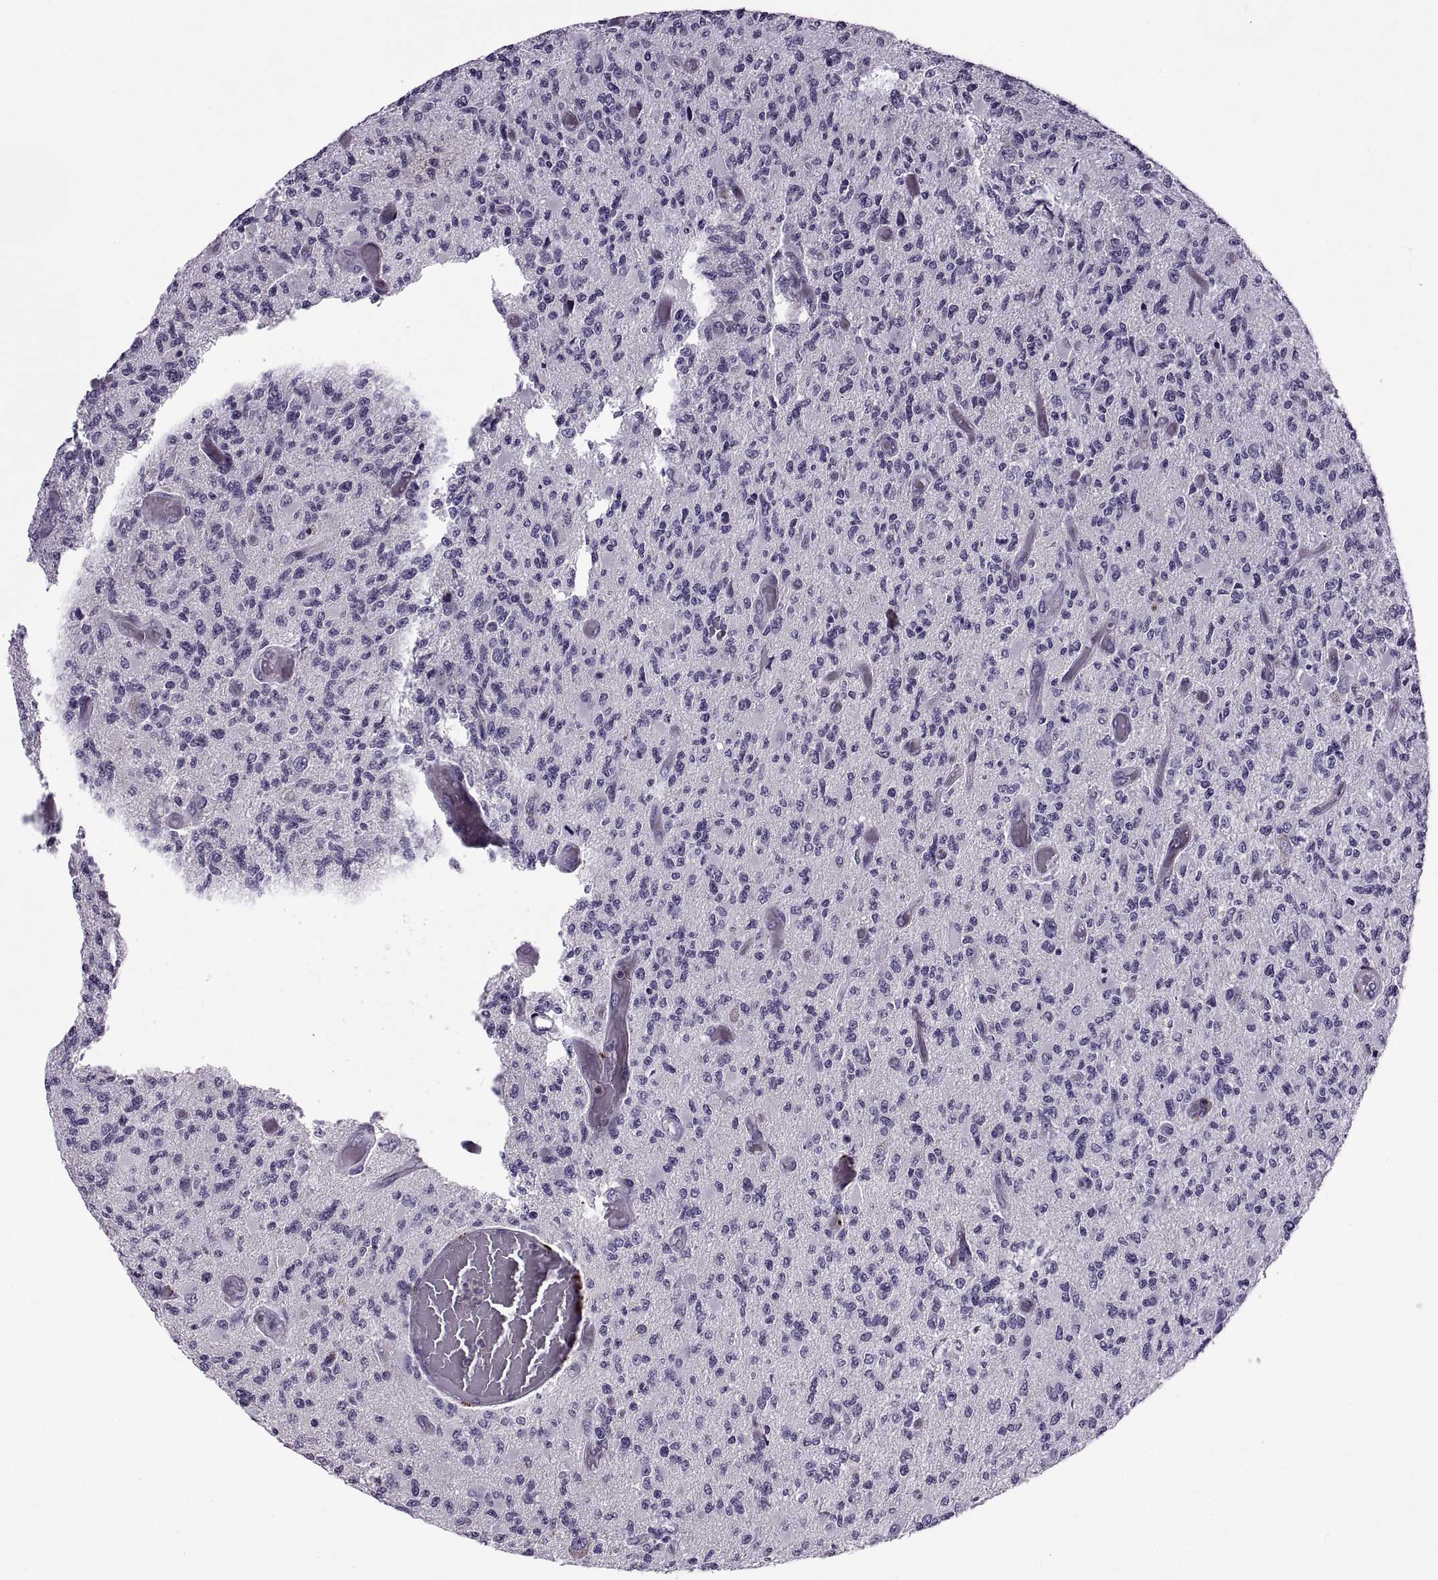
{"staining": {"intensity": "negative", "quantity": "none", "location": "none"}, "tissue": "glioma", "cell_type": "Tumor cells", "image_type": "cancer", "snomed": [{"axis": "morphology", "description": "Glioma, malignant, High grade"}, {"axis": "topography", "description": "Brain"}], "caption": "This is a micrograph of IHC staining of glioma, which shows no staining in tumor cells.", "gene": "CALCR", "patient": {"sex": "female", "age": 63}}